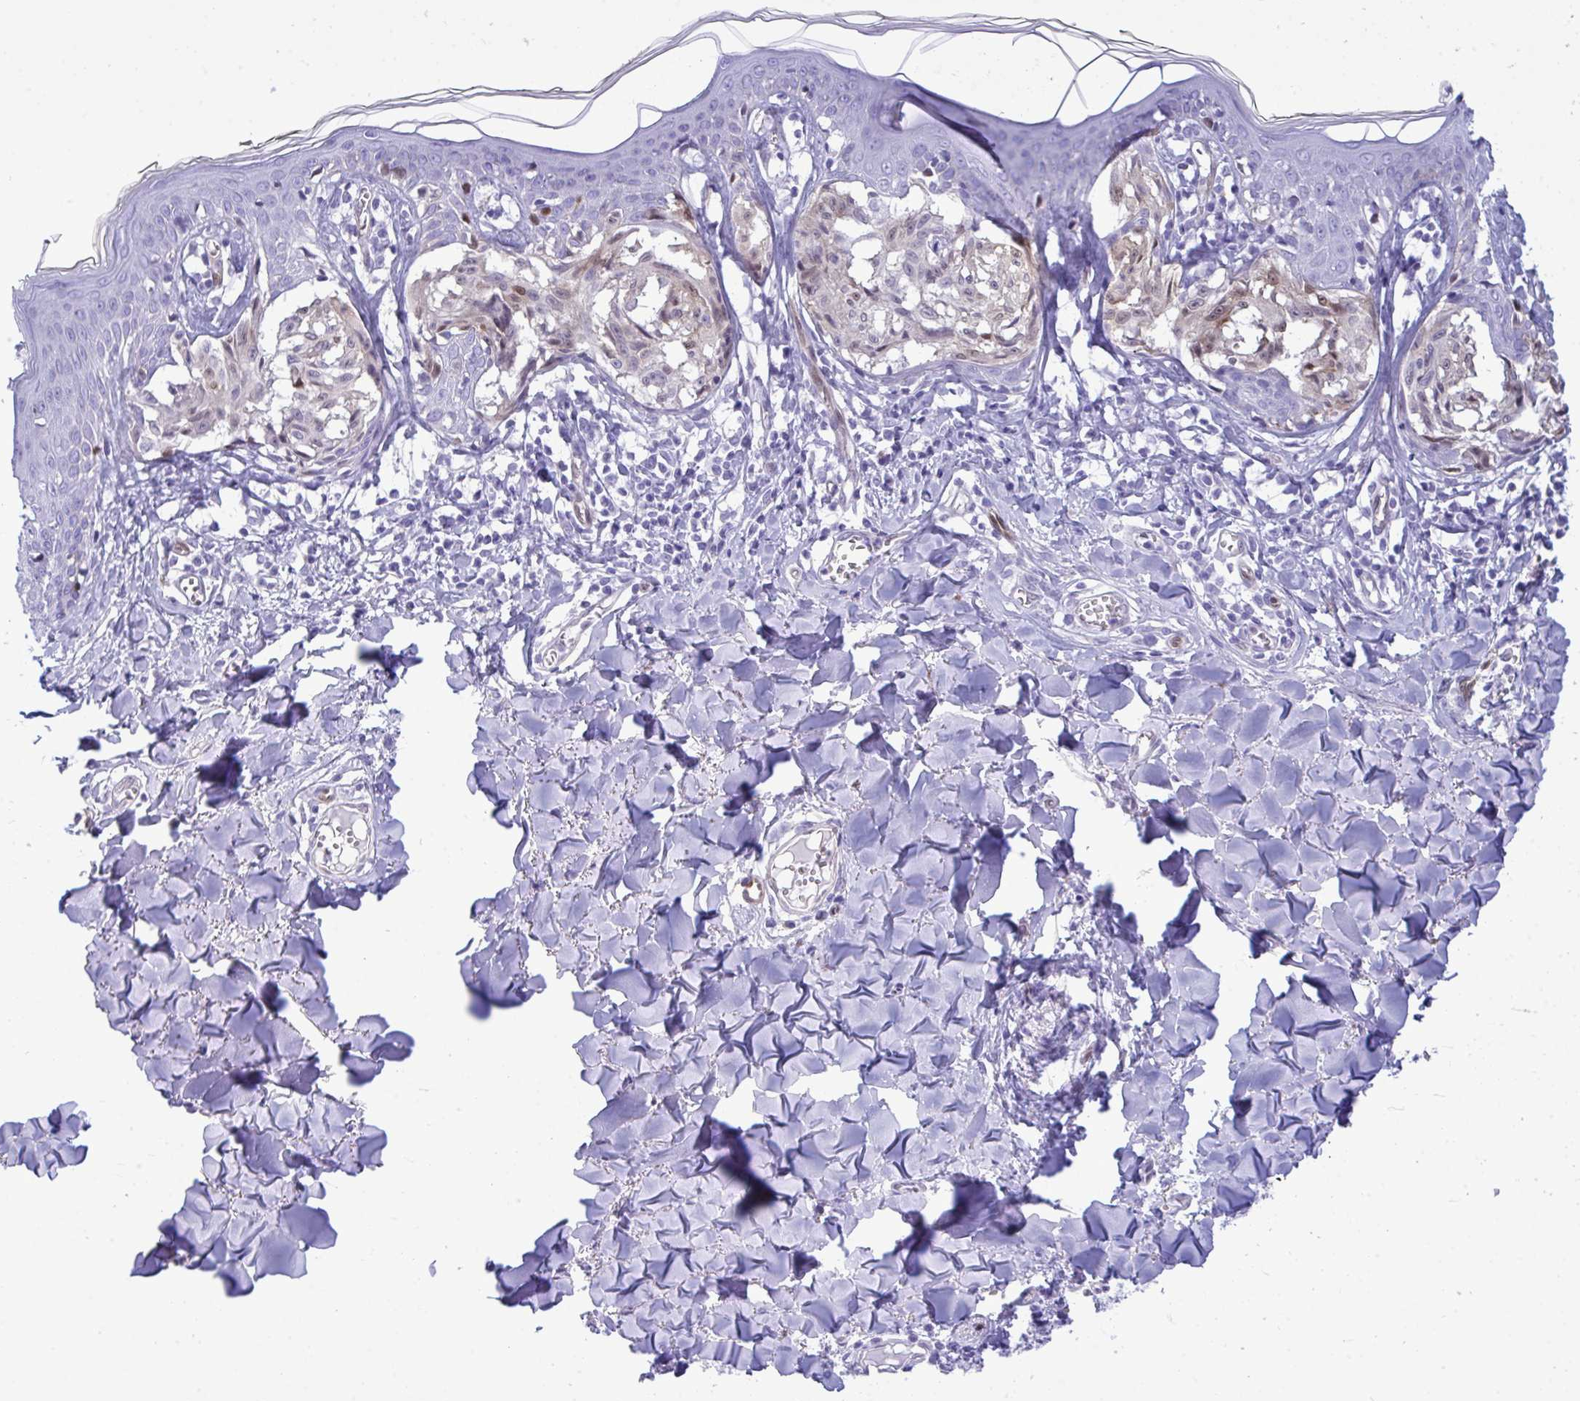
{"staining": {"intensity": "negative", "quantity": "none", "location": "none"}, "tissue": "melanoma", "cell_type": "Tumor cells", "image_type": "cancer", "snomed": [{"axis": "morphology", "description": "Malignant melanoma, NOS"}, {"axis": "topography", "description": "Skin"}], "caption": "Micrograph shows no protein expression in tumor cells of melanoma tissue. (DAB IHC, high magnification).", "gene": "LIMS2", "patient": {"sex": "female", "age": 43}}